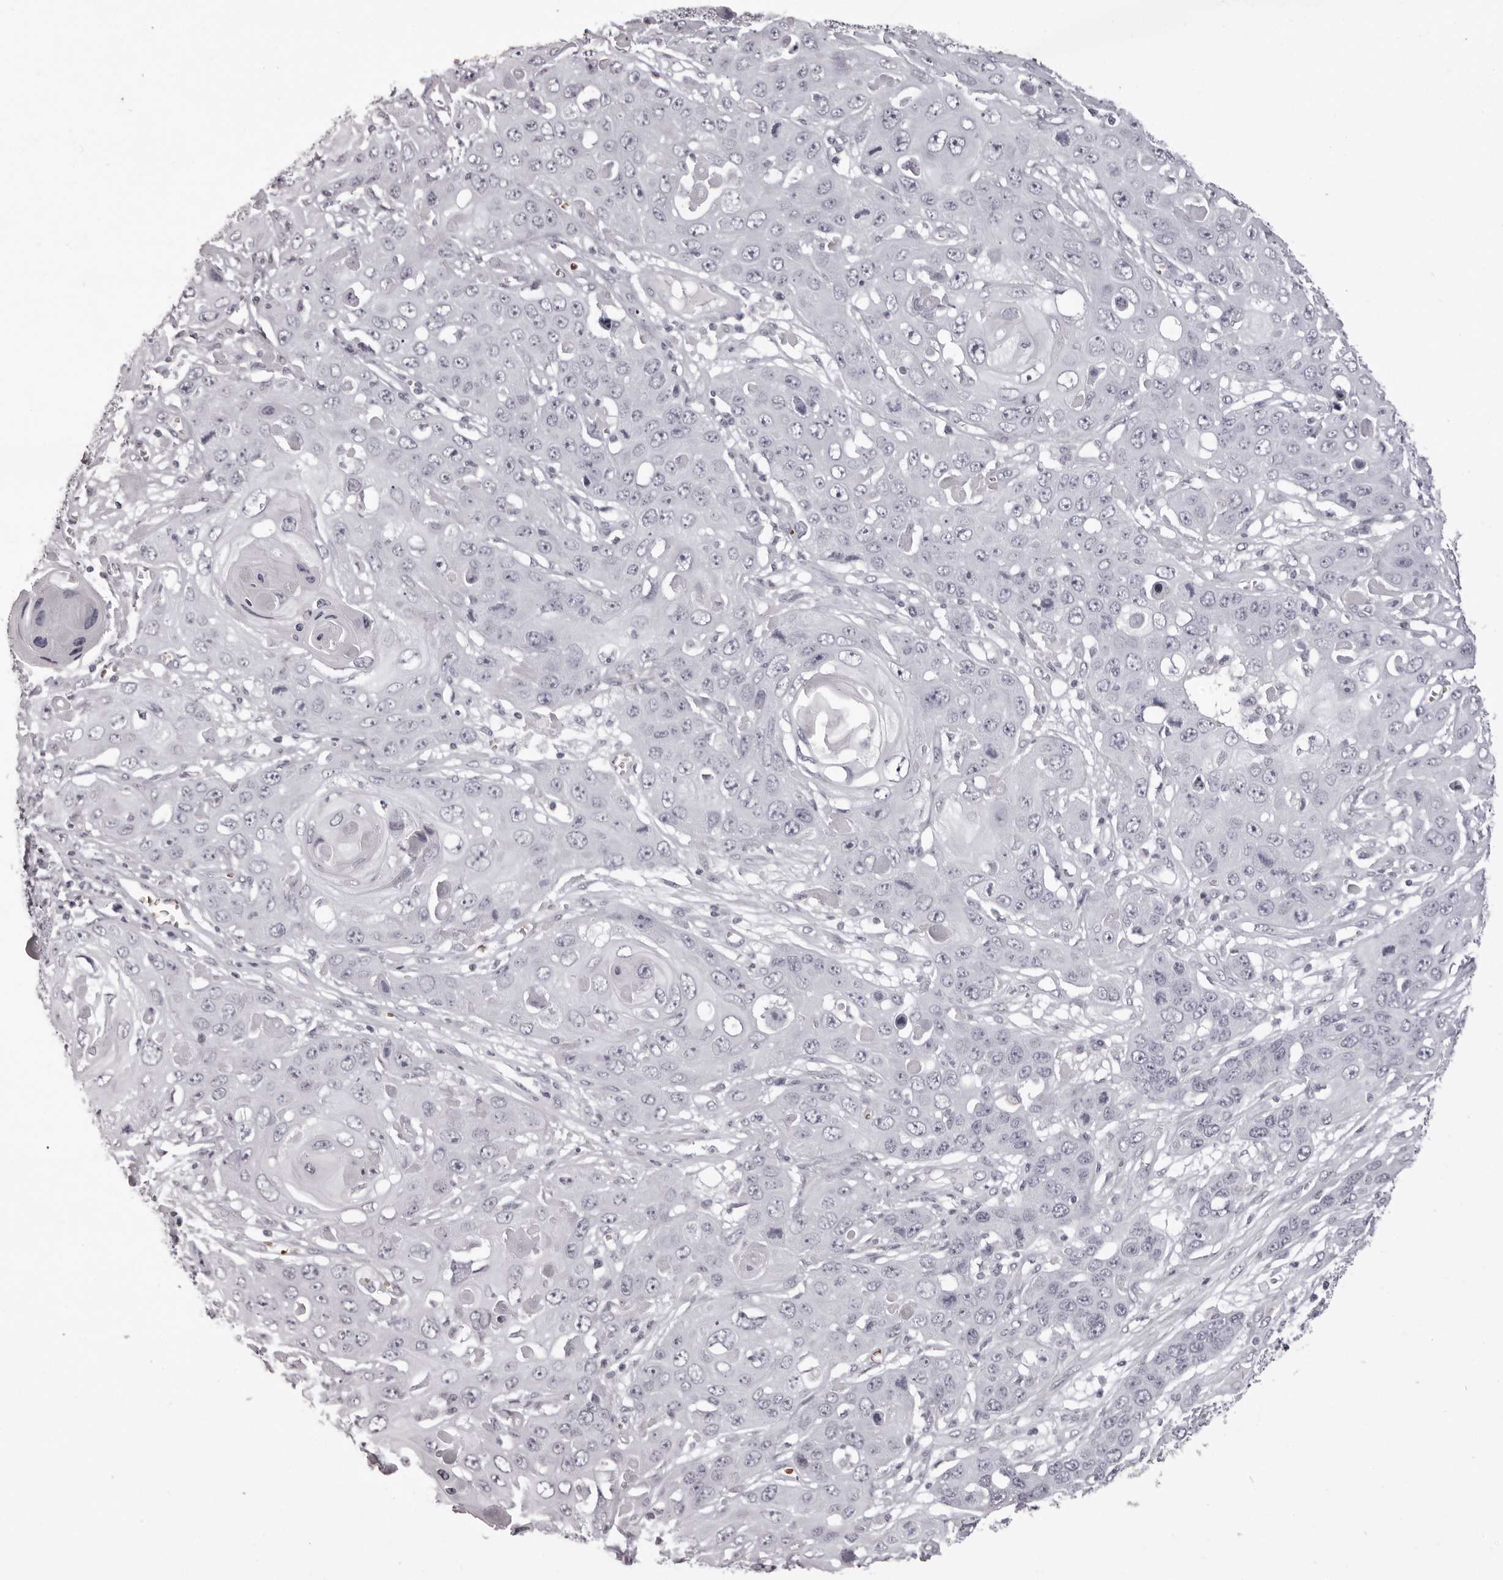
{"staining": {"intensity": "negative", "quantity": "none", "location": "none"}, "tissue": "skin cancer", "cell_type": "Tumor cells", "image_type": "cancer", "snomed": [{"axis": "morphology", "description": "Squamous cell carcinoma, NOS"}, {"axis": "topography", "description": "Skin"}], "caption": "Immunohistochemical staining of human squamous cell carcinoma (skin) shows no significant positivity in tumor cells.", "gene": "C8orf74", "patient": {"sex": "male", "age": 55}}